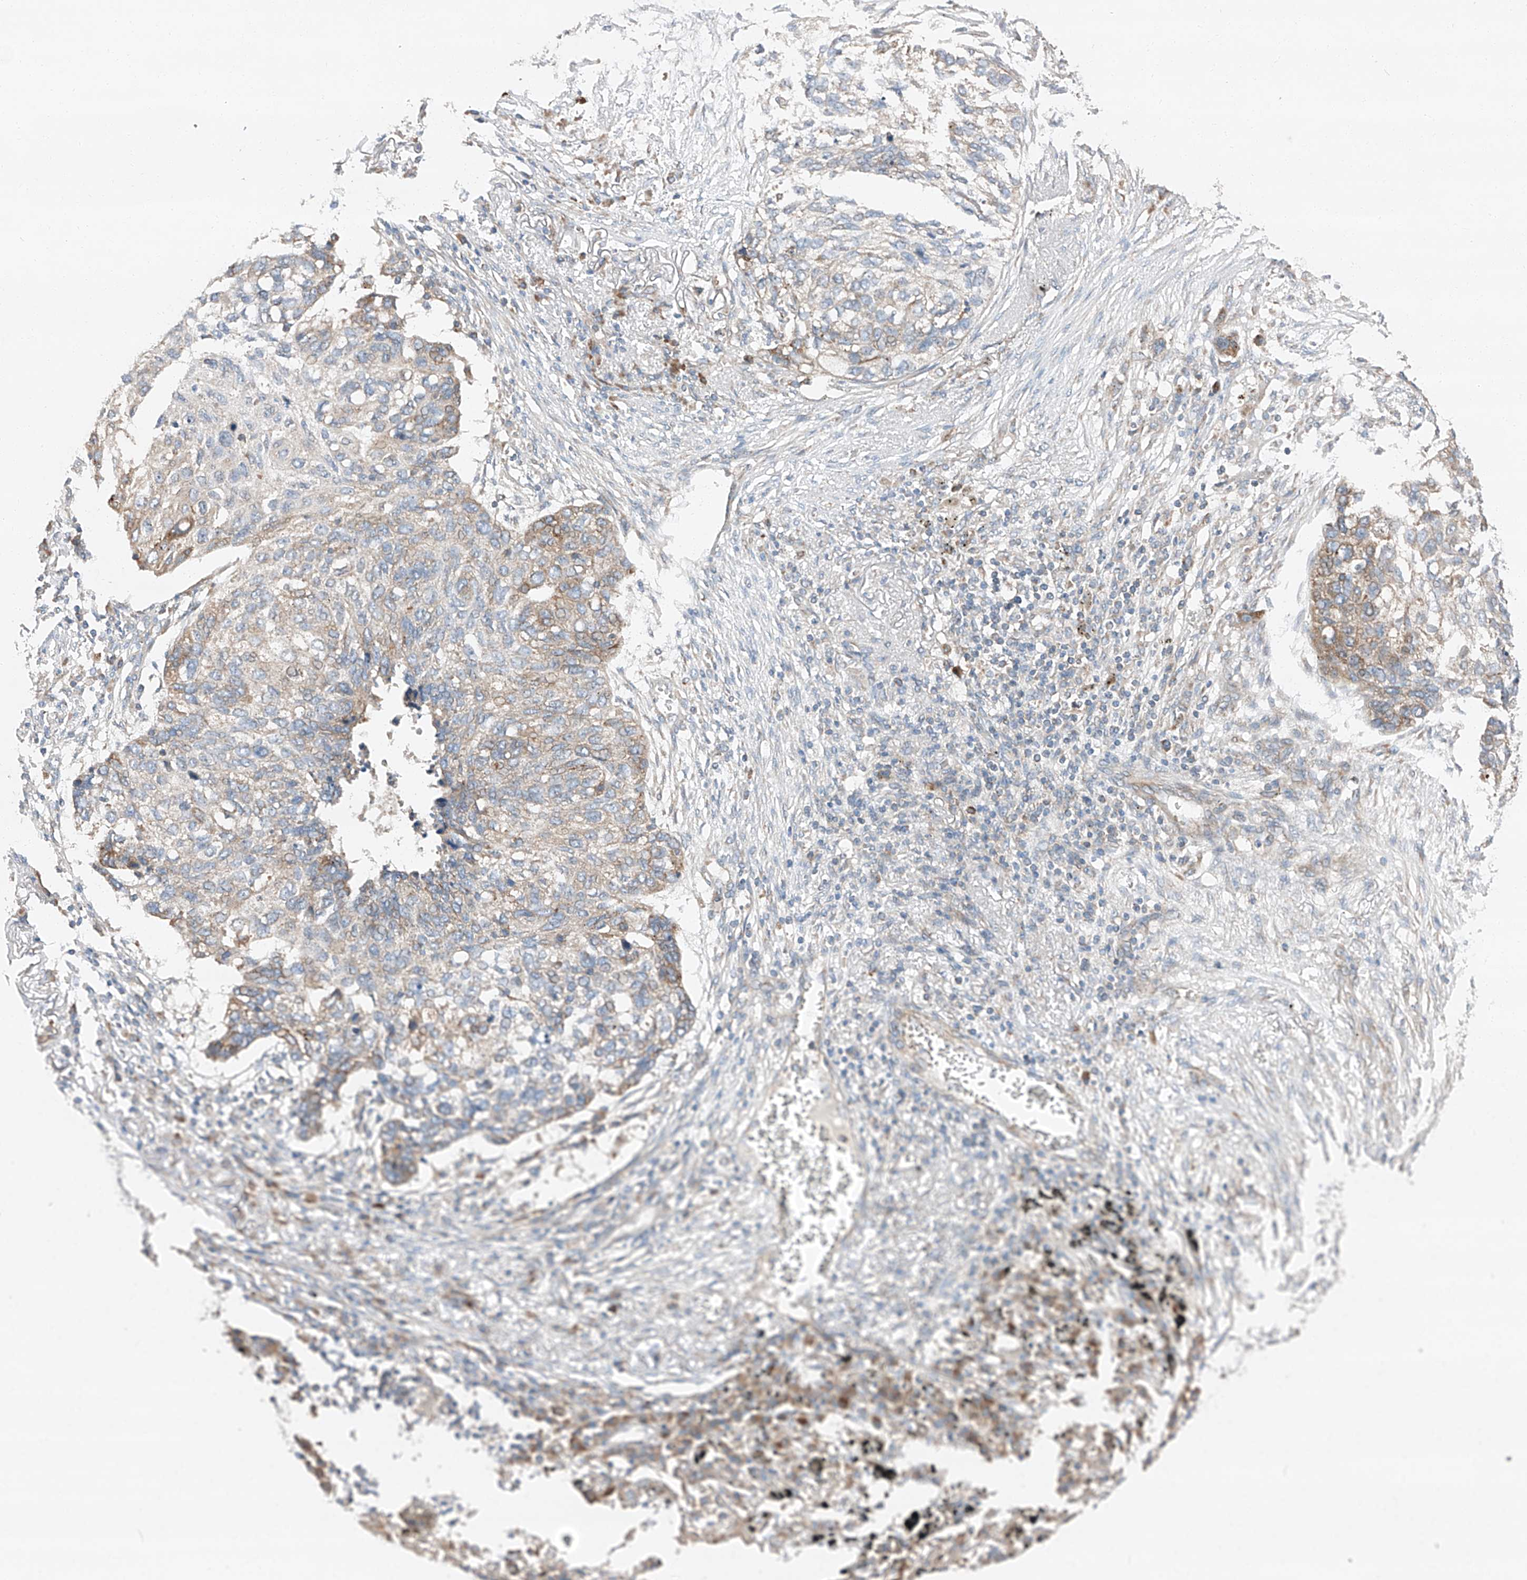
{"staining": {"intensity": "moderate", "quantity": "<25%", "location": "cytoplasmic/membranous"}, "tissue": "lung cancer", "cell_type": "Tumor cells", "image_type": "cancer", "snomed": [{"axis": "morphology", "description": "Squamous cell carcinoma, NOS"}, {"axis": "topography", "description": "Lung"}], "caption": "Immunohistochemistry (IHC) histopathology image of neoplastic tissue: lung cancer stained using IHC exhibits low levels of moderate protein expression localized specifically in the cytoplasmic/membranous of tumor cells, appearing as a cytoplasmic/membranous brown color.", "gene": "ZC3H15", "patient": {"sex": "female", "age": 63}}